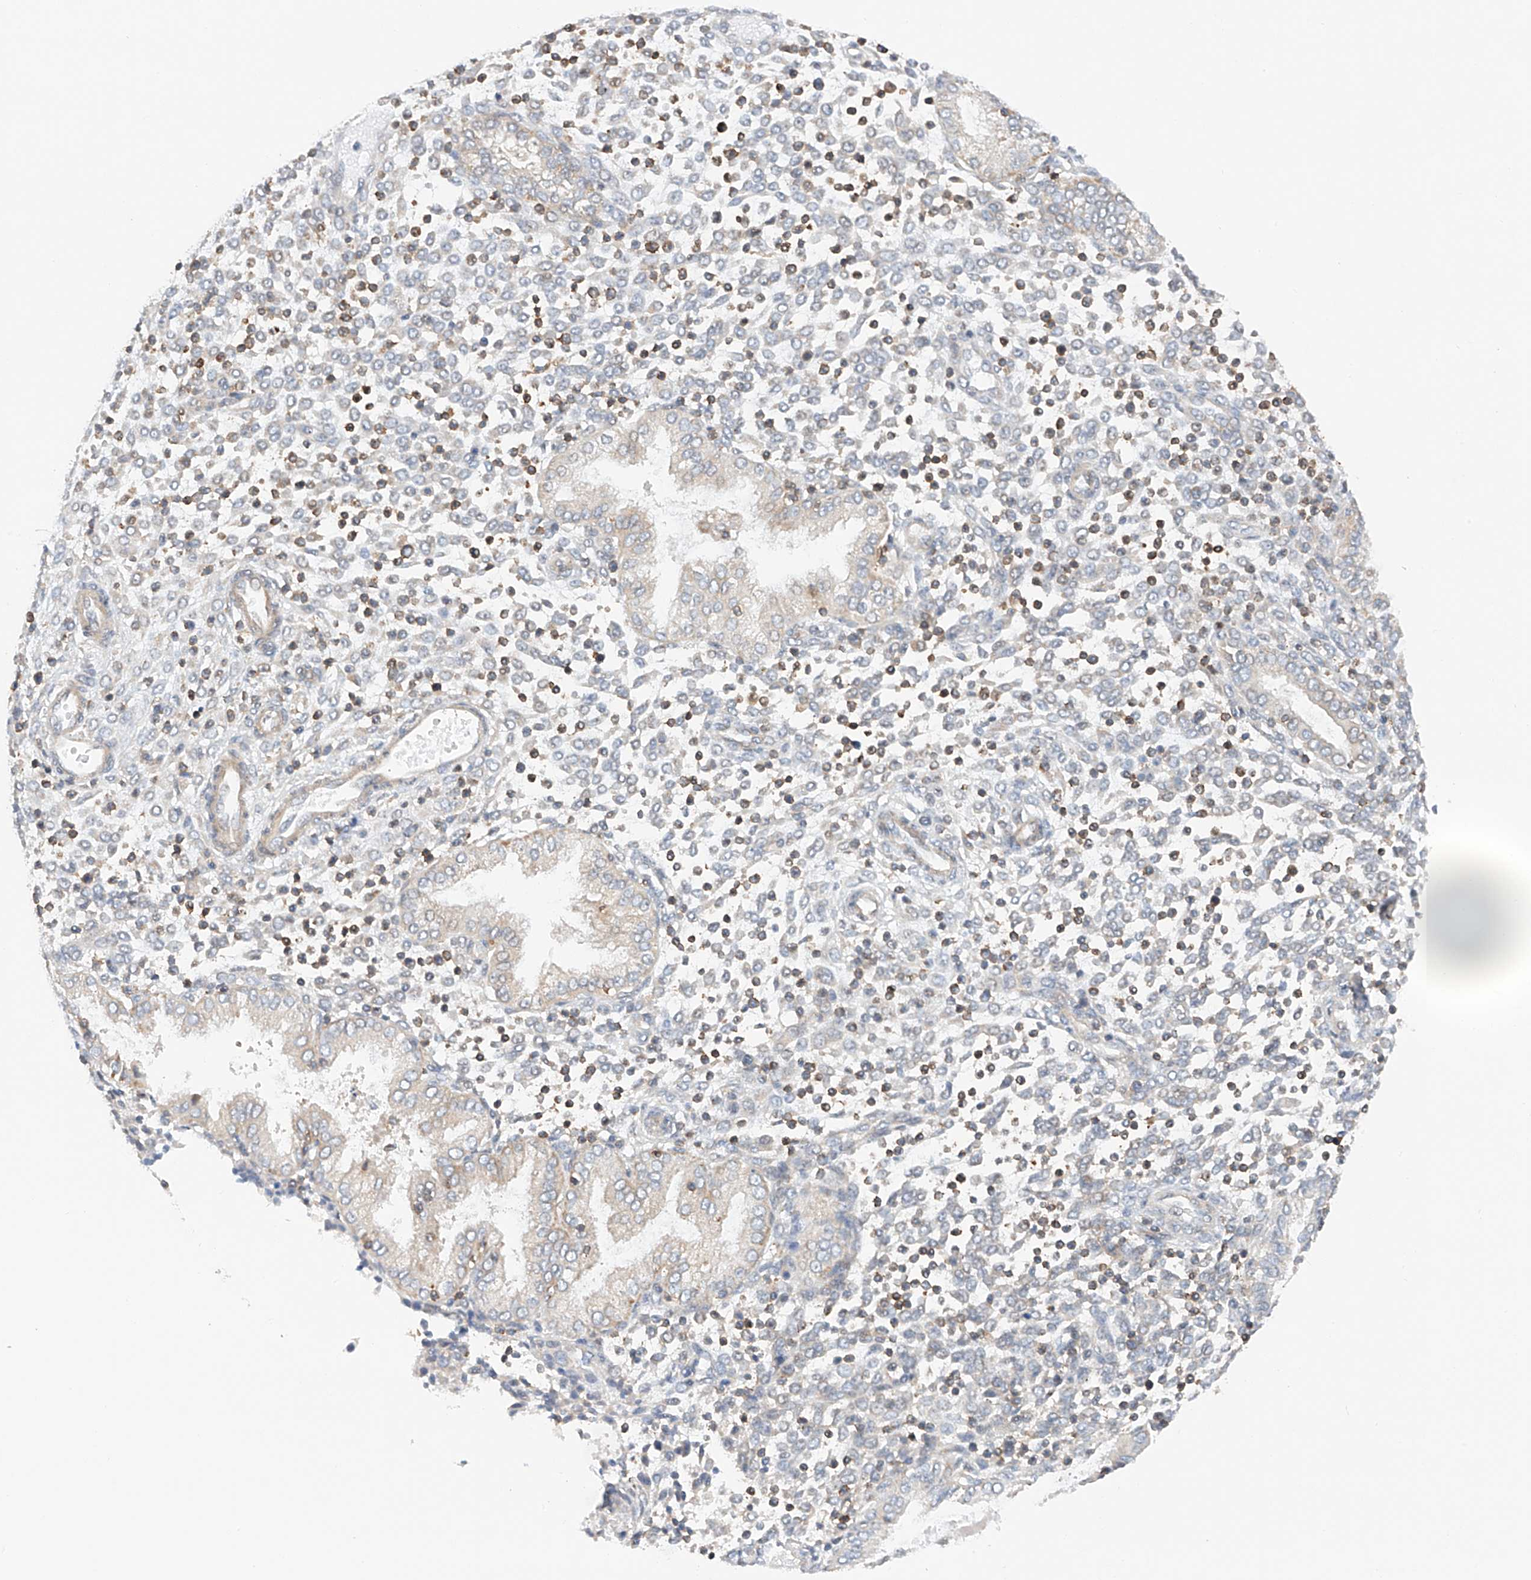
{"staining": {"intensity": "moderate", "quantity": "<25%", "location": "cytoplasmic/membranous"}, "tissue": "endometrium", "cell_type": "Cells in endometrial stroma", "image_type": "normal", "snomed": [{"axis": "morphology", "description": "Normal tissue, NOS"}, {"axis": "topography", "description": "Endometrium"}], "caption": "A photomicrograph of human endometrium stained for a protein demonstrates moderate cytoplasmic/membranous brown staining in cells in endometrial stroma. Using DAB (brown) and hematoxylin (blue) stains, captured at high magnification using brightfield microscopy.", "gene": "MFN2", "patient": {"sex": "female", "age": 53}}